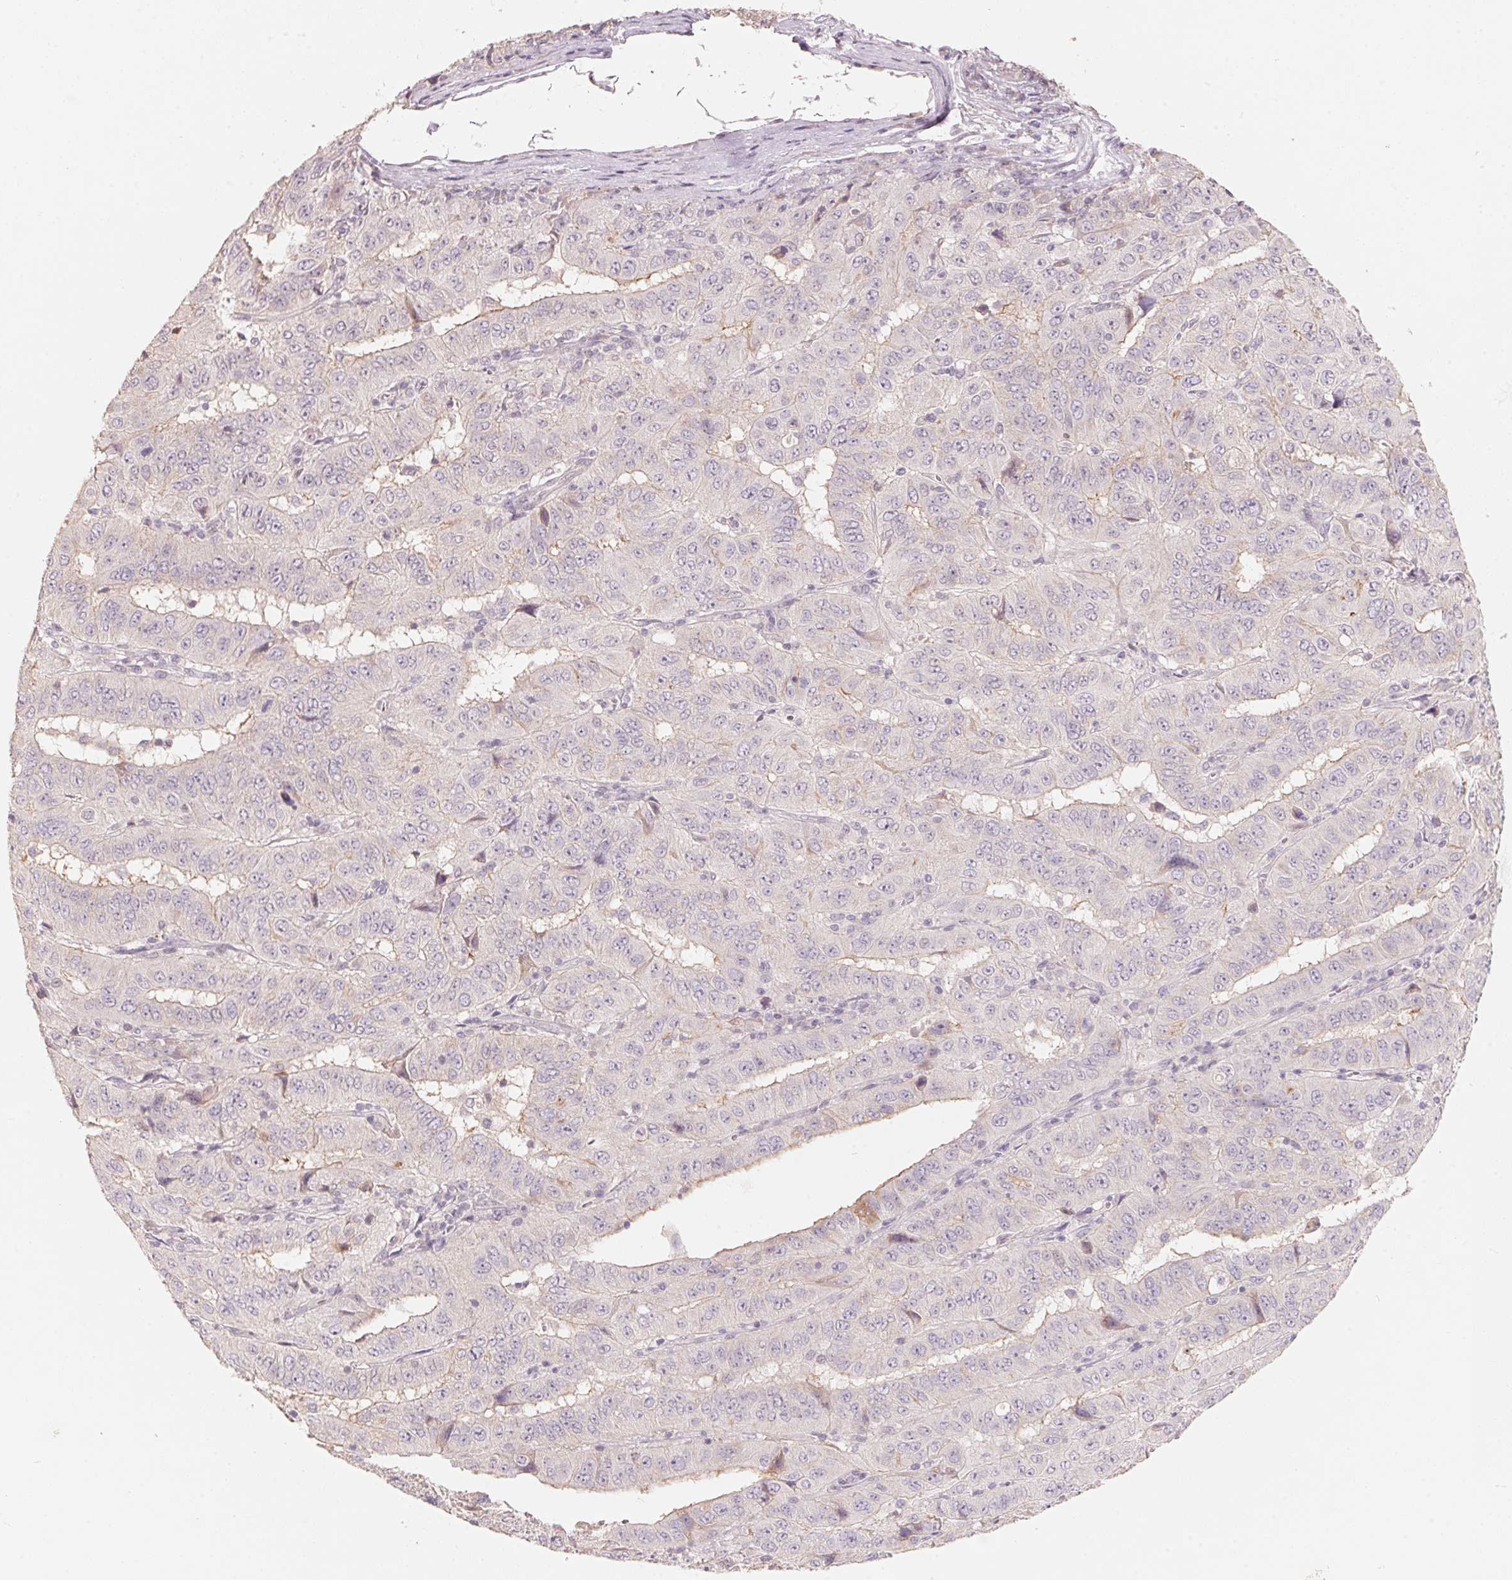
{"staining": {"intensity": "weak", "quantity": "<25%", "location": "cytoplasmic/membranous"}, "tissue": "pancreatic cancer", "cell_type": "Tumor cells", "image_type": "cancer", "snomed": [{"axis": "morphology", "description": "Adenocarcinoma, NOS"}, {"axis": "topography", "description": "Pancreas"}], "caption": "Pancreatic adenocarcinoma was stained to show a protein in brown. There is no significant positivity in tumor cells. (DAB IHC with hematoxylin counter stain).", "gene": "TP53AIP1", "patient": {"sex": "male", "age": 63}}